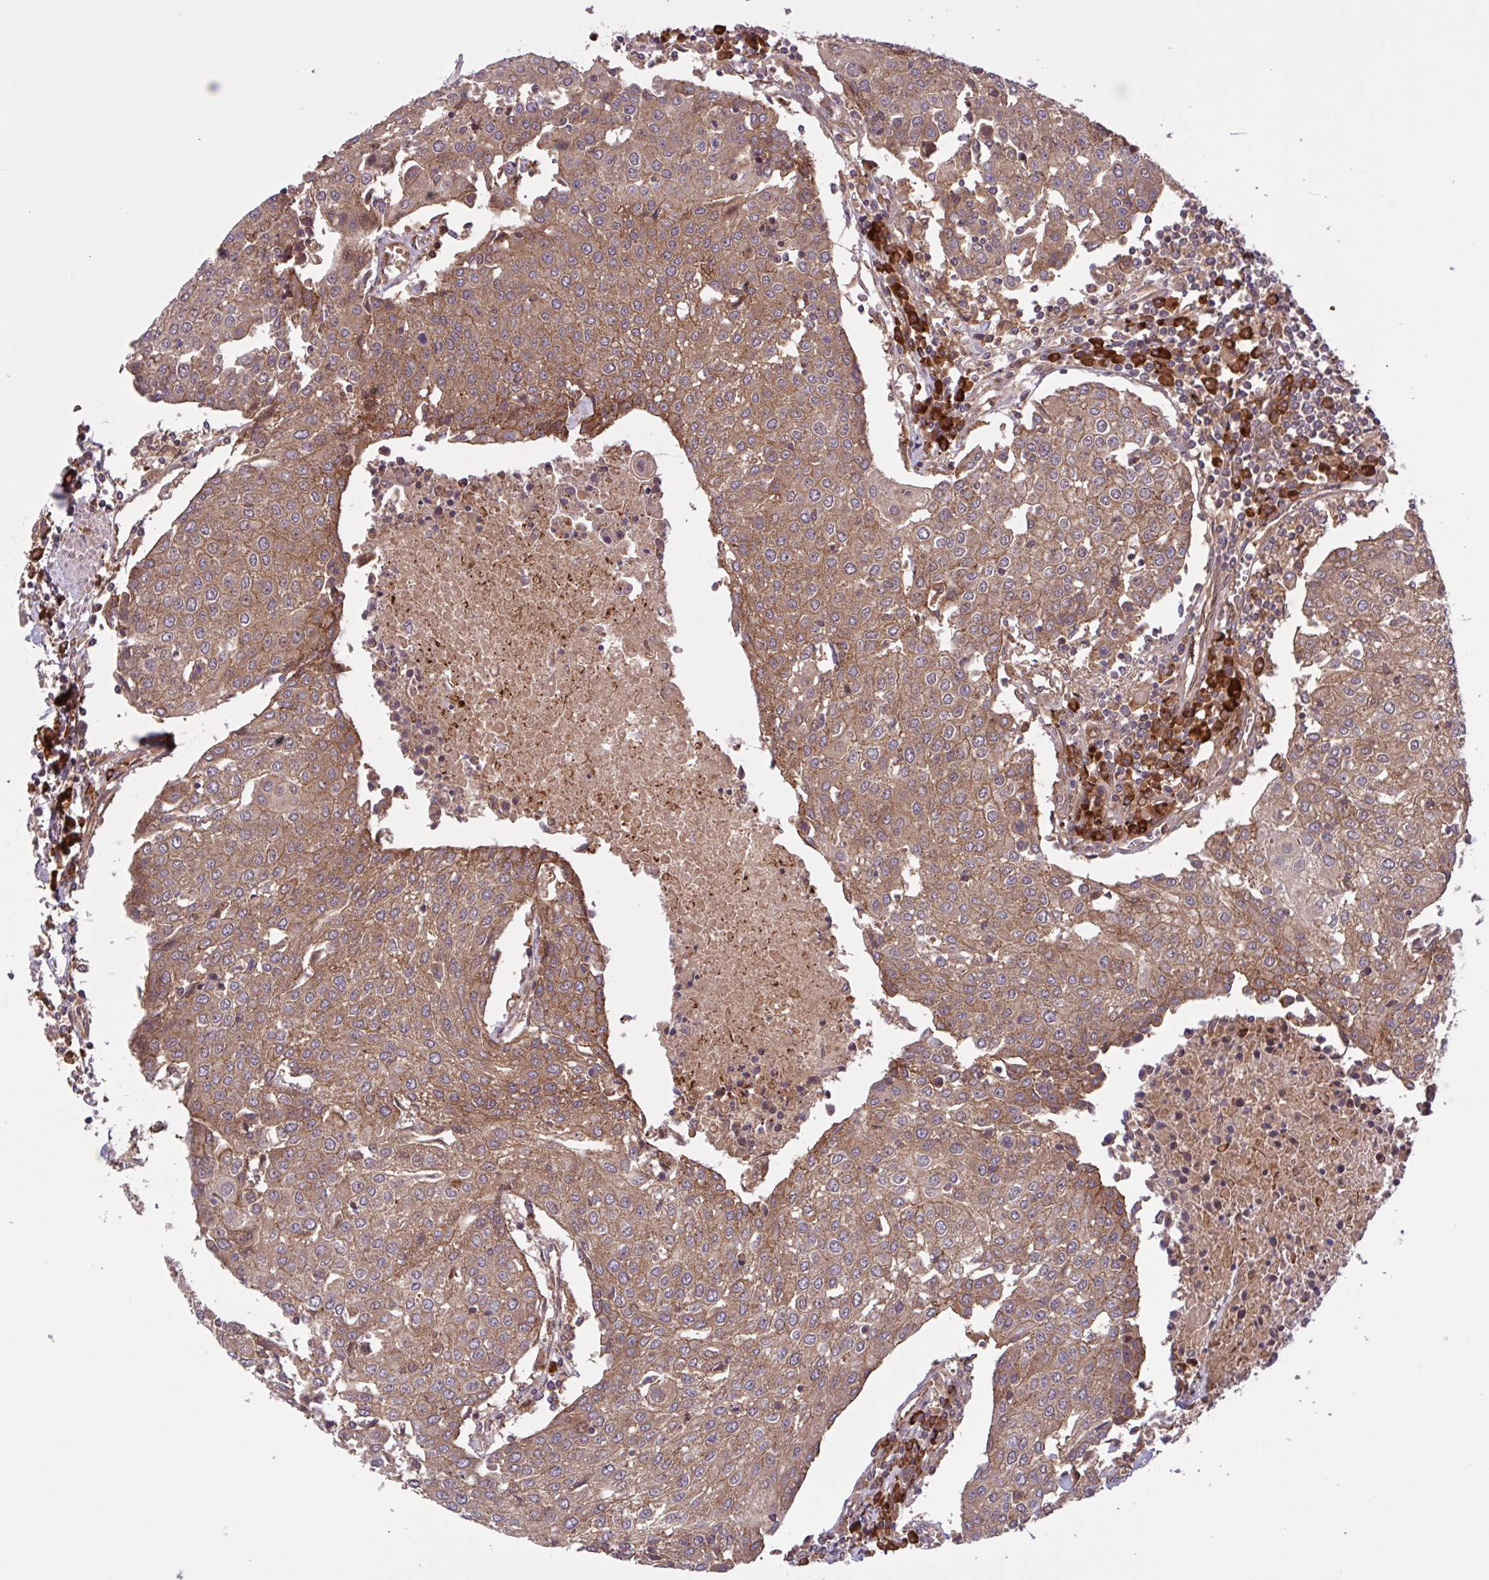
{"staining": {"intensity": "moderate", "quantity": ">75%", "location": "cytoplasmic/membranous"}, "tissue": "urothelial cancer", "cell_type": "Tumor cells", "image_type": "cancer", "snomed": [{"axis": "morphology", "description": "Urothelial carcinoma, High grade"}, {"axis": "topography", "description": "Urinary bladder"}], "caption": "Immunohistochemical staining of urothelial cancer exhibits moderate cytoplasmic/membranous protein positivity in approximately >75% of tumor cells.", "gene": "INTS10", "patient": {"sex": "female", "age": 85}}